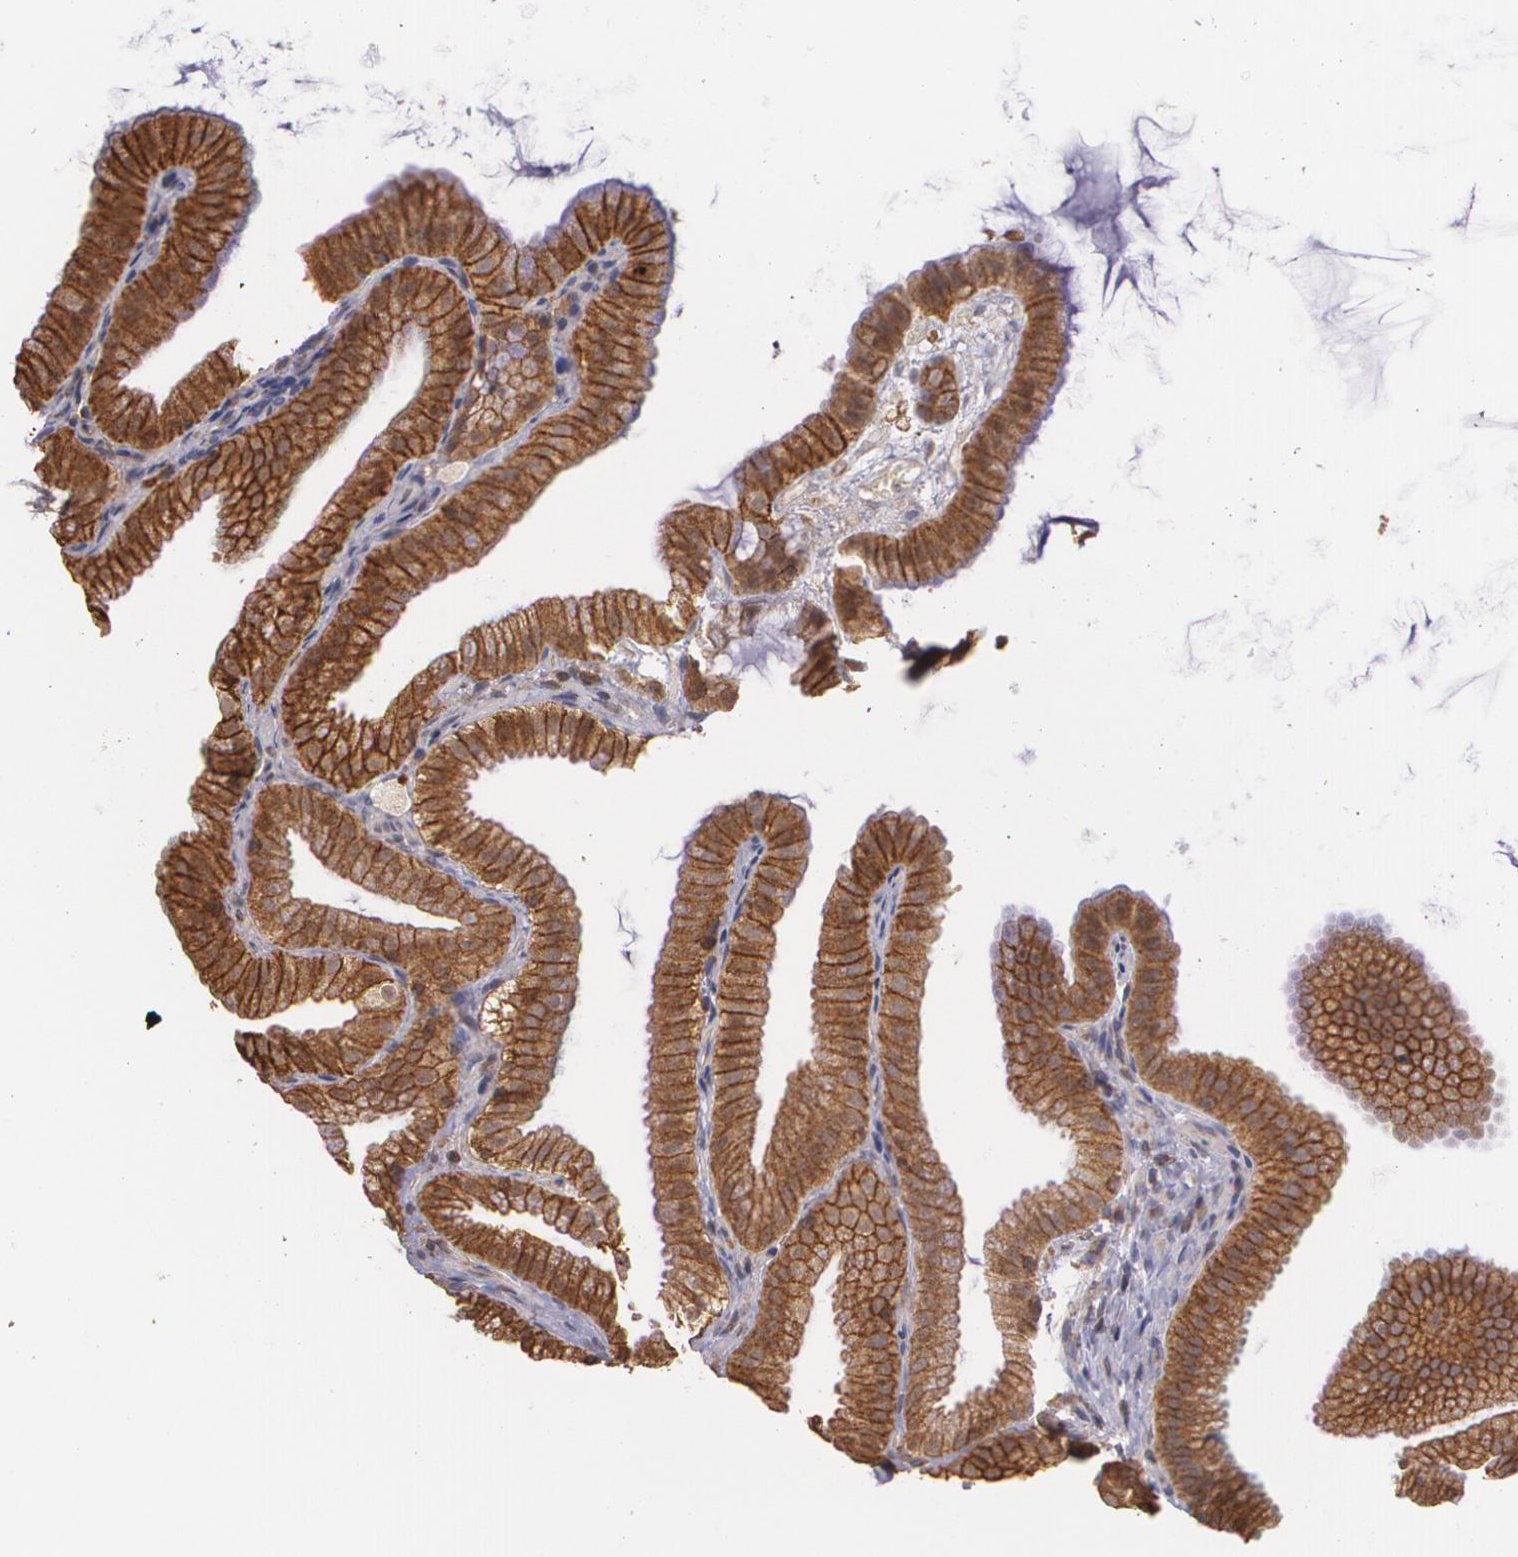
{"staining": {"intensity": "strong", "quantity": ">75%", "location": "cytoplasmic/membranous"}, "tissue": "gallbladder", "cell_type": "Glandular cells", "image_type": "normal", "snomed": [{"axis": "morphology", "description": "Normal tissue, NOS"}, {"axis": "topography", "description": "Gallbladder"}], "caption": "Gallbladder stained with immunohistochemistry displays strong cytoplasmic/membranous staining in about >75% of glandular cells. (DAB (3,3'-diaminobenzidine) IHC, brown staining for protein, blue staining for nuclei).", "gene": "ECE1", "patient": {"sex": "female", "age": 63}}